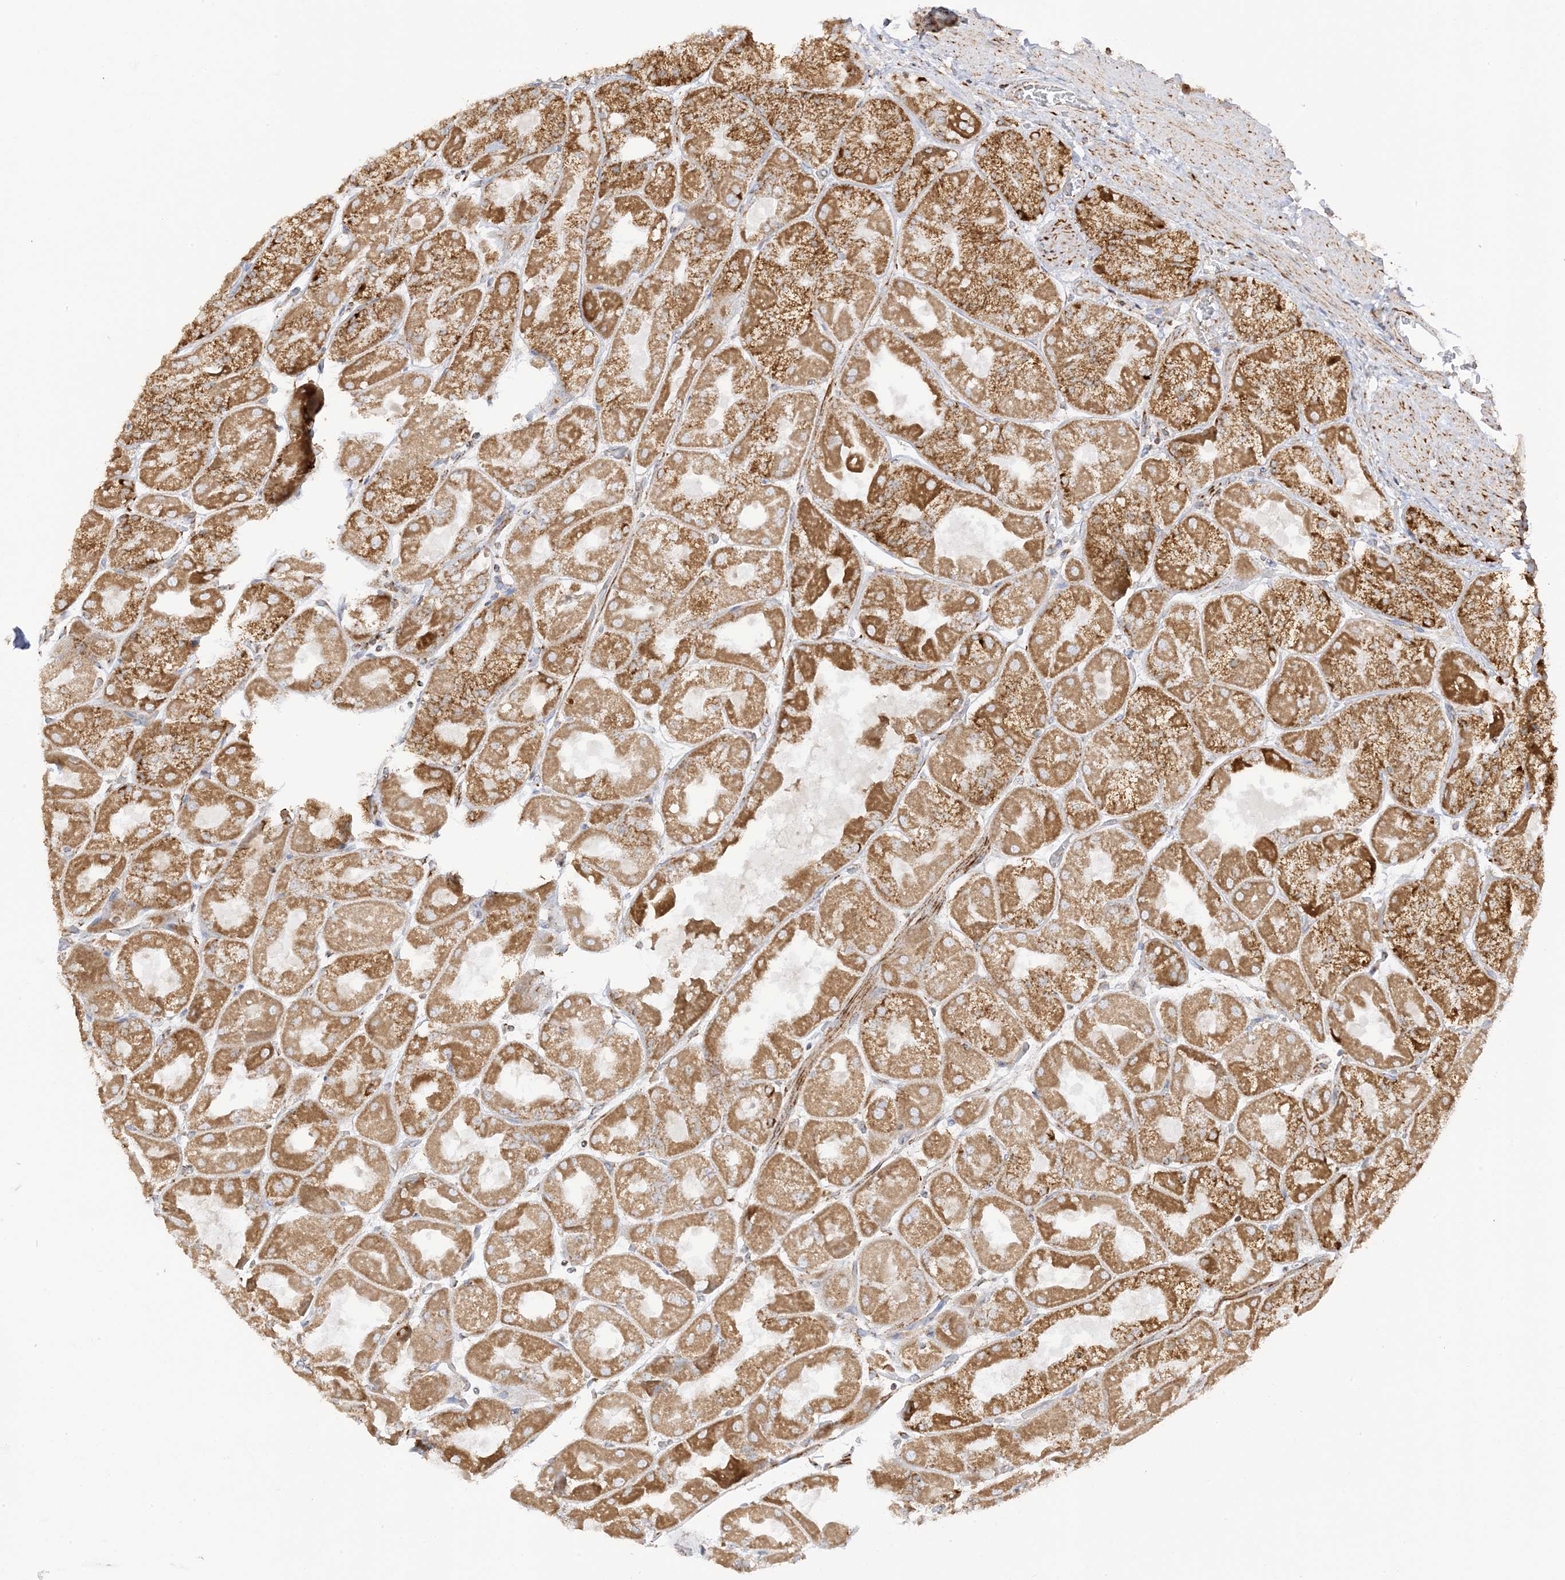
{"staining": {"intensity": "moderate", "quantity": ">75%", "location": "cytoplasmic/membranous"}, "tissue": "stomach", "cell_type": "Glandular cells", "image_type": "normal", "snomed": [{"axis": "morphology", "description": "Normal tissue, NOS"}, {"axis": "topography", "description": "Stomach"}], "caption": "IHC micrograph of unremarkable stomach: human stomach stained using immunohistochemistry (IHC) exhibits medium levels of moderate protein expression localized specifically in the cytoplasmic/membranous of glandular cells, appearing as a cytoplasmic/membranous brown color.", "gene": "SLC25A12", "patient": {"sex": "female", "age": 61}}